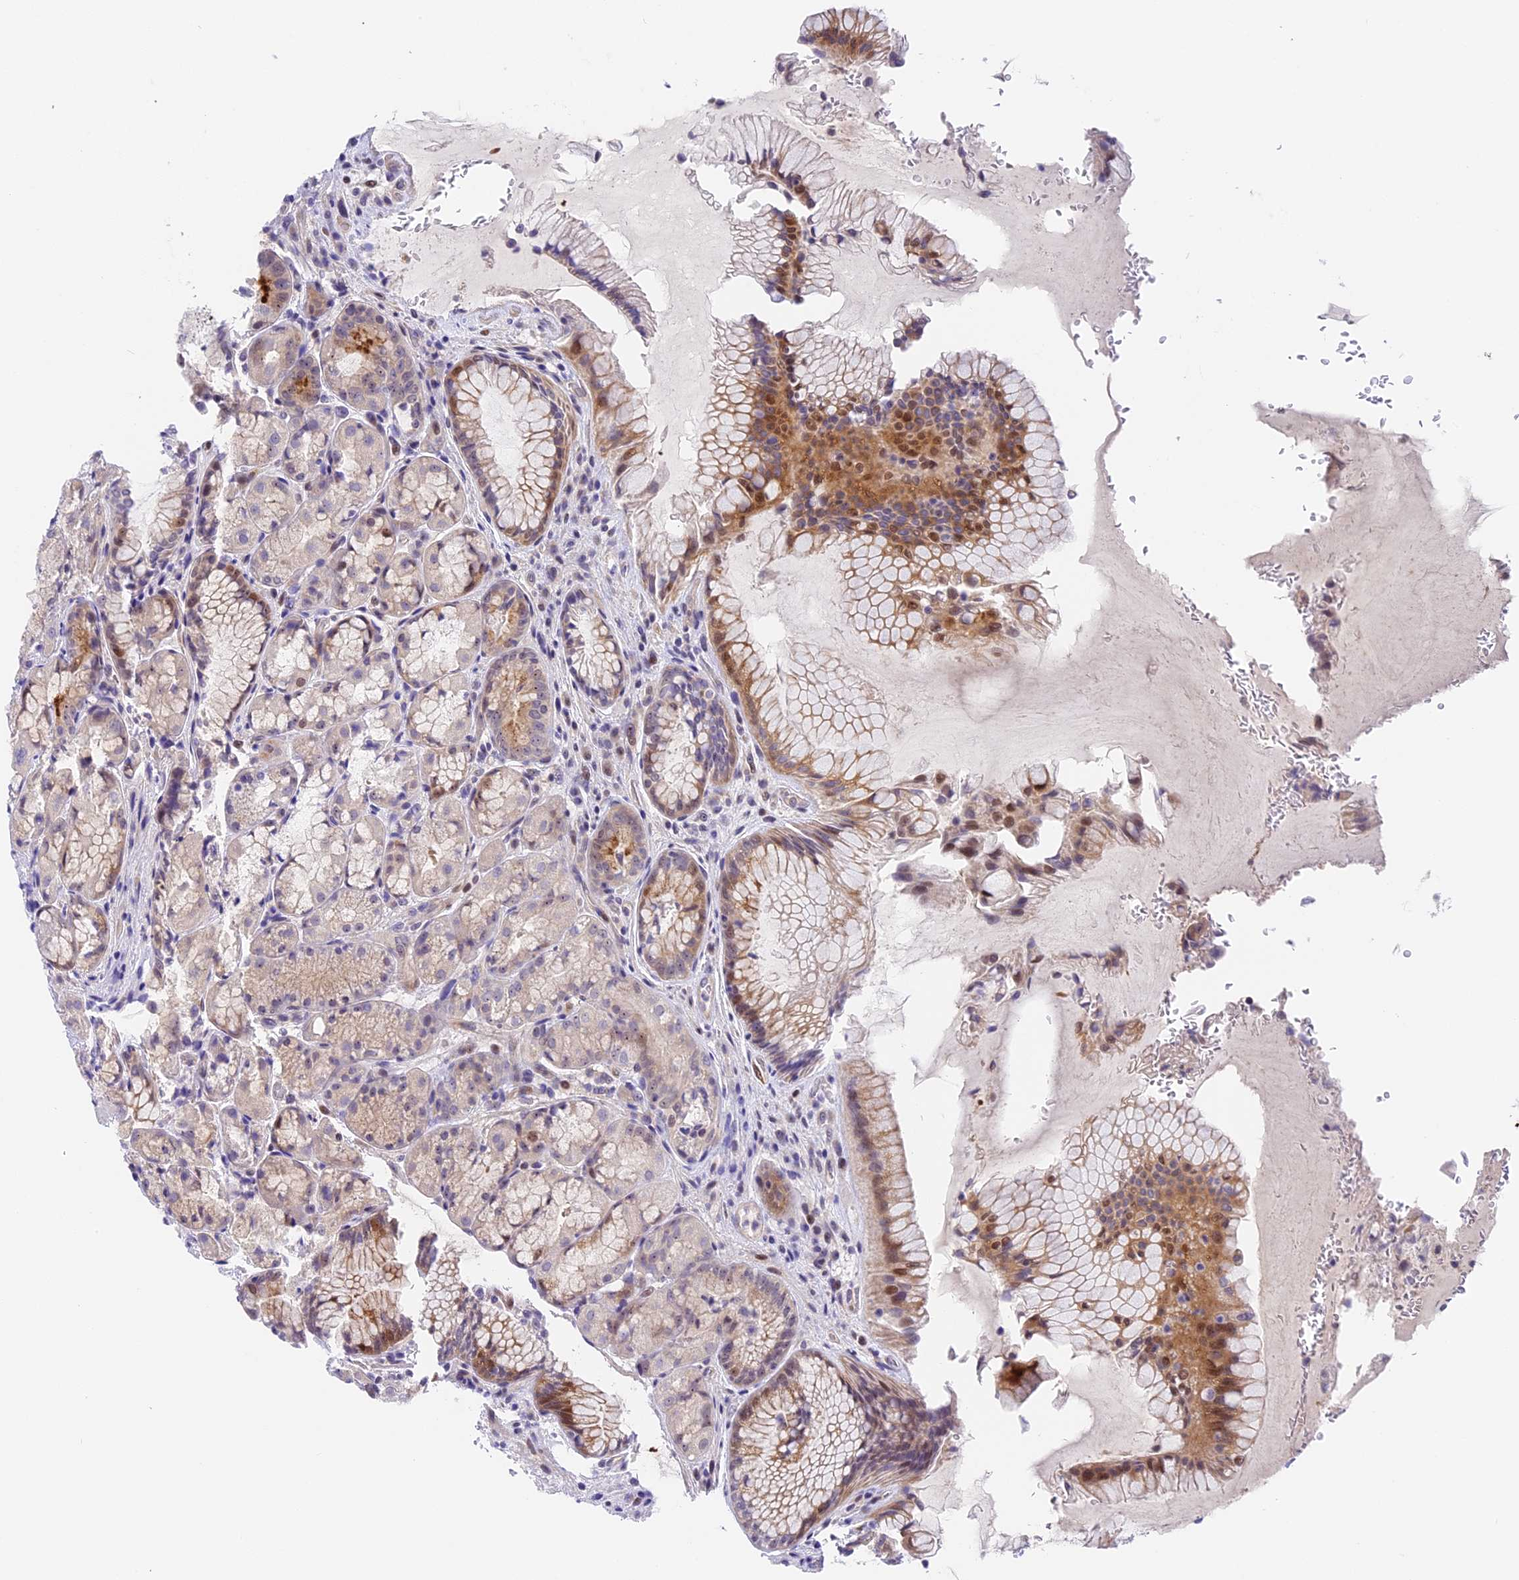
{"staining": {"intensity": "moderate", "quantity": "25%-75%", "location": "cytoplasmic/membranous,nuclear"}, "tissue": "stomach", "cell_type": "Glandular cells", "image_type": "normal", "snomed": [{"axis": "morphology", "description": "Normal tissue, NOS"}, {"axis": "topography", "description": "Stomach"}], "caption": "The micrograph reveals immunohistochemical staining of unremarkable stomach. There is moderate cytoplasmic/membranous,nuclear positivity is seen in about 25%-75% of glandular cells.", "gene": "MIDN", "patient": {"sex": "male", "age": 63}}